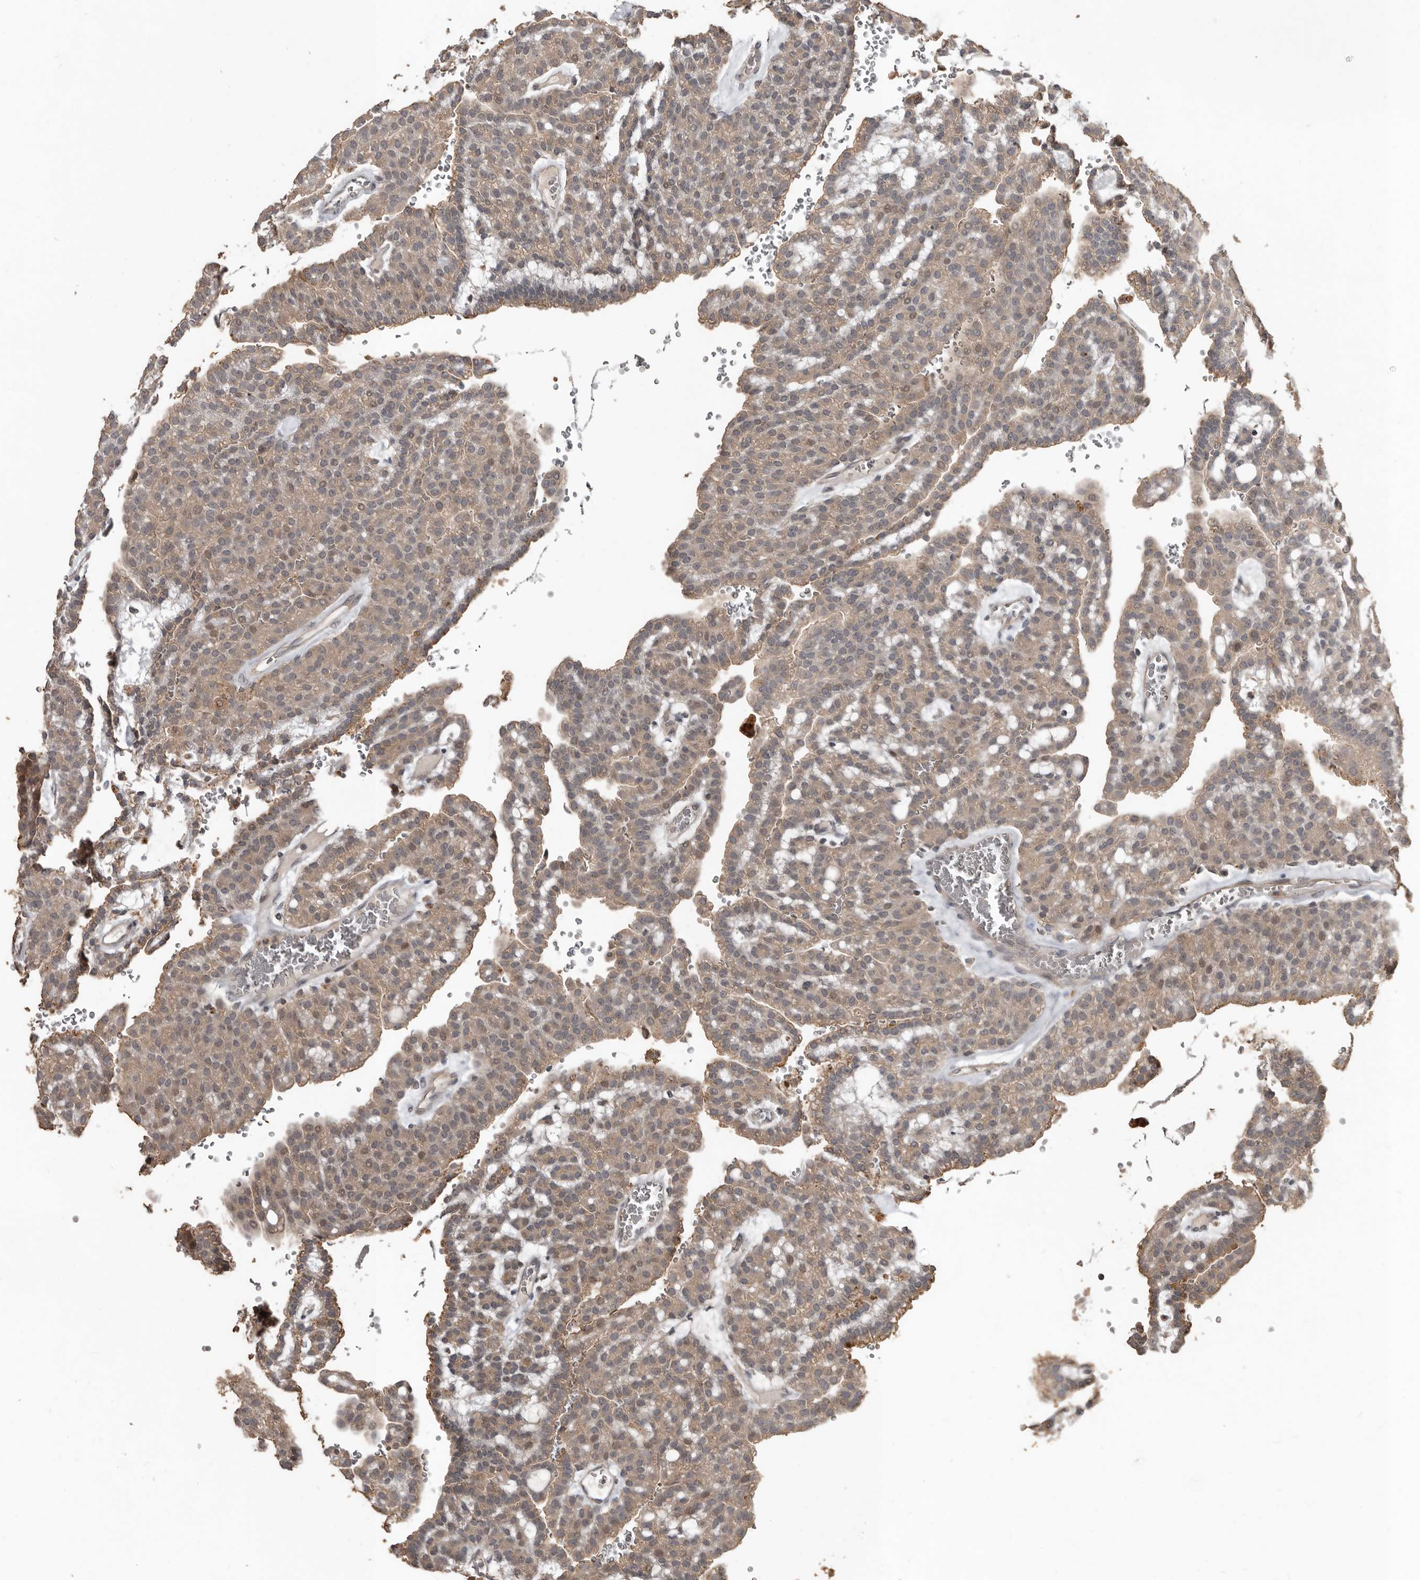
{"staining": {"intensity": "moderate", "quantity": ">75%", "location": "cytoplasmic/membranous"}, "tissue": "renal cancer", "cell_type": "Tumor cells", "image_type": "cancer", "snomed": [{"axis": "morphology", "description": "Adenocarcinoma, NOS"}, {"axis": "topography", "description": "Kidney"}], "caption": "Immunohistochemistry (IHC) photomicrograph of neoplastic tissue: human renal adenocarcinoma stained using immunohistochemistry (IHC) demonstrates medium levels of moderate protein expression localized specifically in the cytoplasmic/membranous of tumor cells, appearing as a cytoplasmic/membranous brown color.", "gene": "BAMBI", "patient": {"sex": "male", "age": 63}}